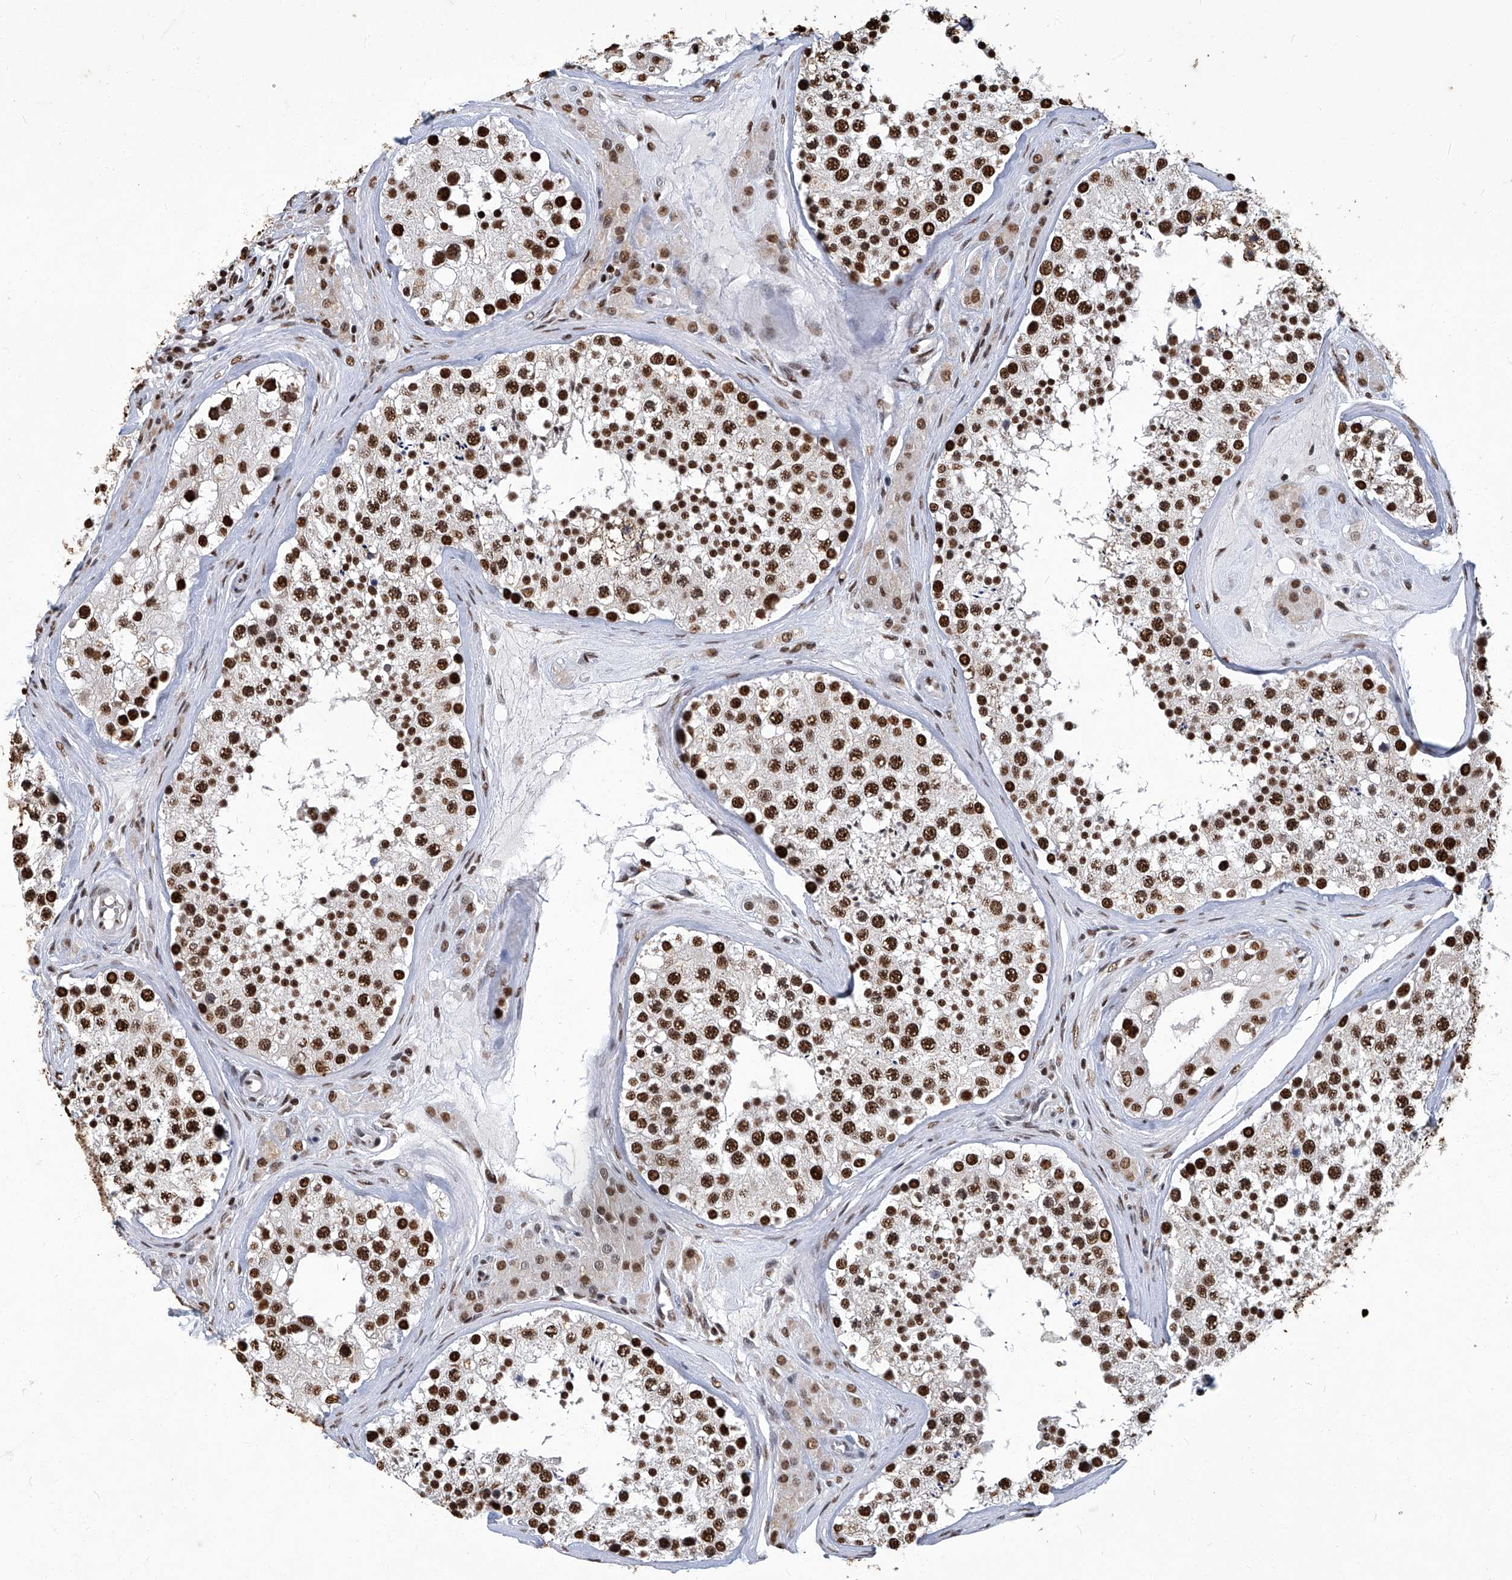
{"staining": {"intensity": "strong", "quantity": ">75%", "location": "nuclear"}, "tissue": "testis", "cell_type": "Cells in seminiferous ducts", "image_type": "normal", "snomed": [{"axis": "morphology", "description": "Normal tissue, NOS"}, {"axis": "topography", "description": "Testis"}], "caption": "Benign testis demonstrates strong nuclear positivity in approximately >75% of cells in seminiferous ducts.", "gene": "HBP1", "patient": {"sex": "male", "age": 46}}